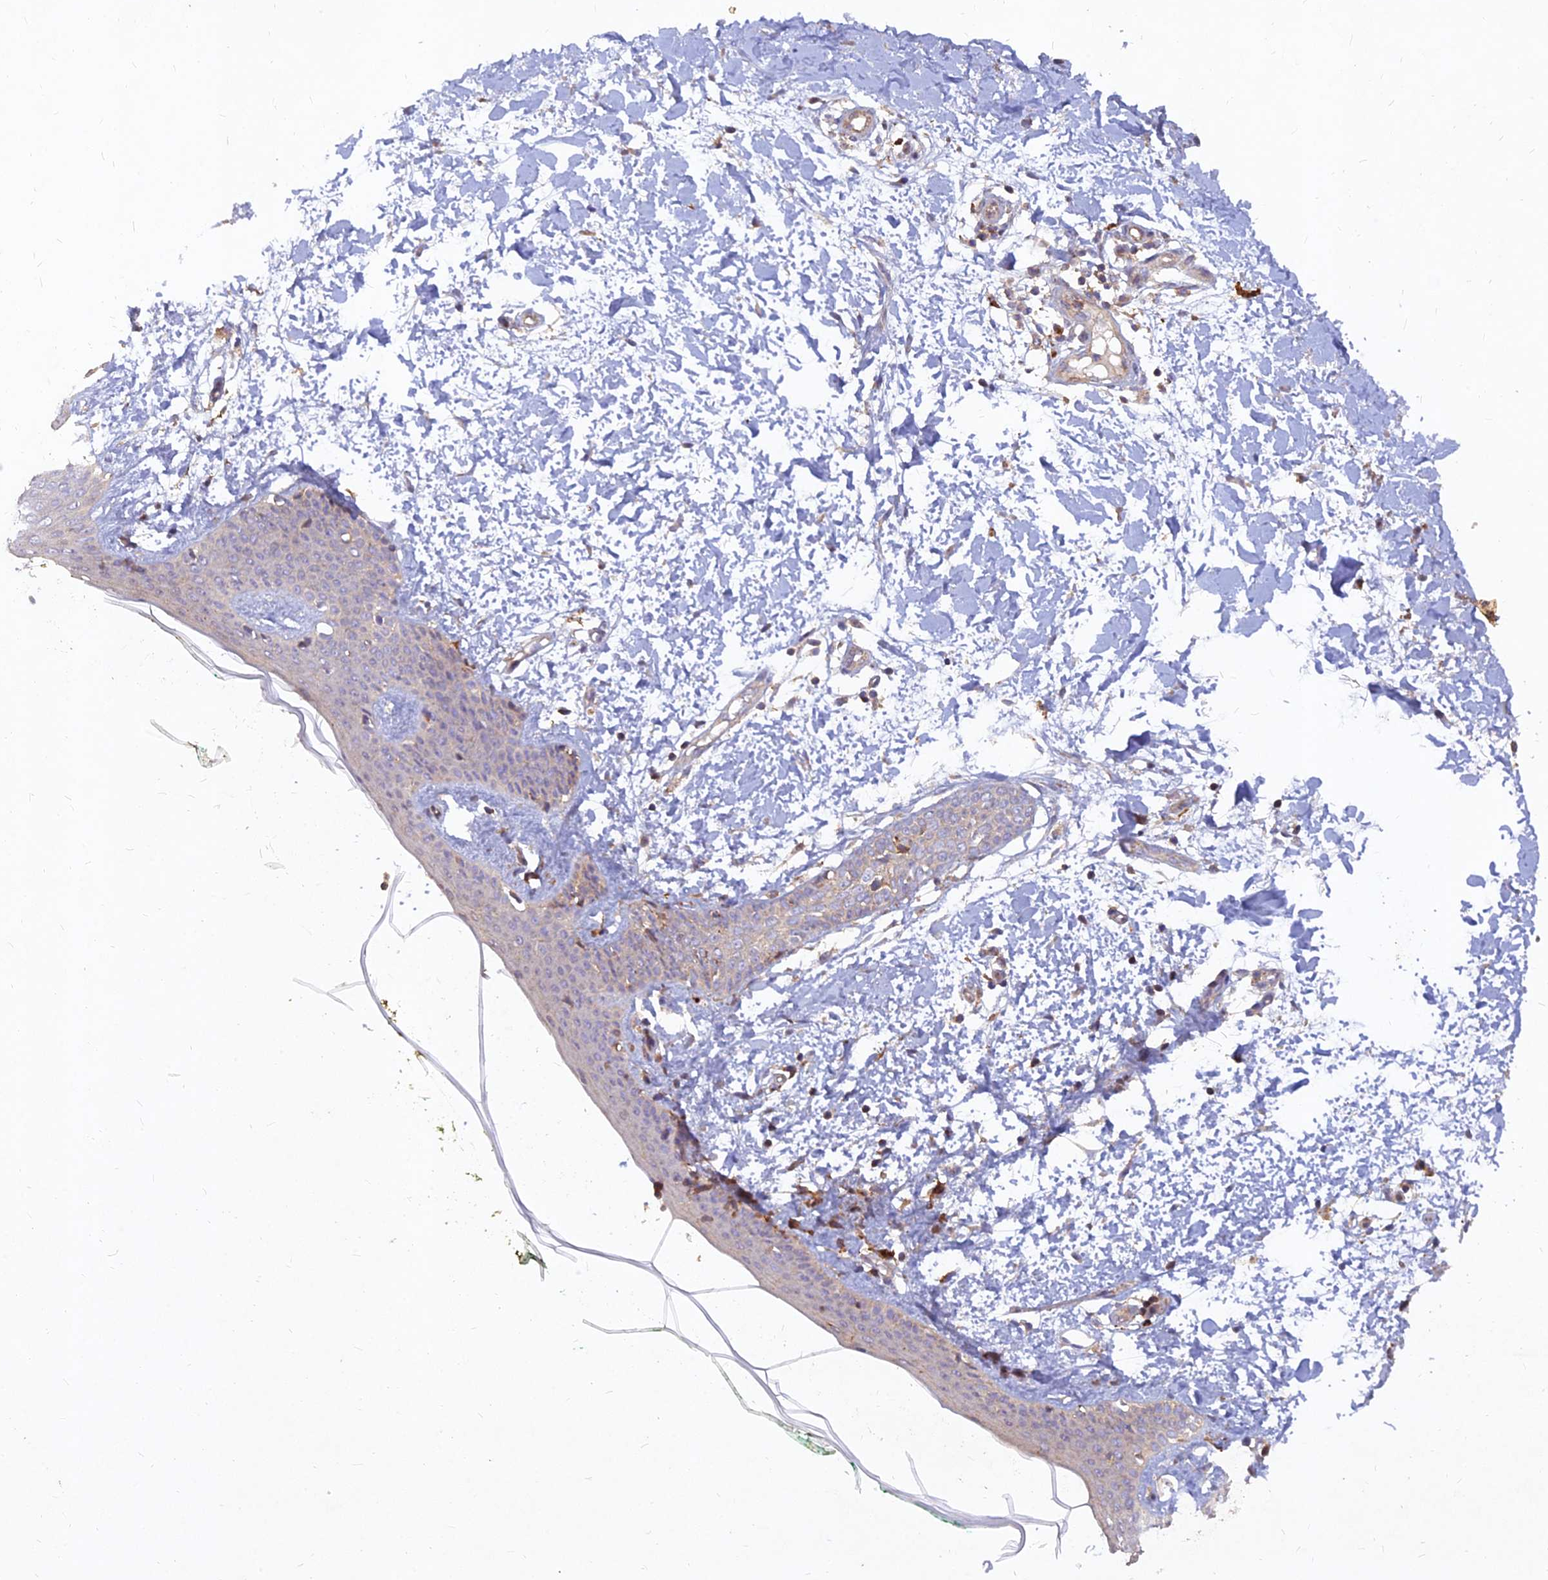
{"staining": {"intensity": "negative", "quantity": "none", "location": "none"}, "tissue": "skin", "cell_type": "Fibroblasts", "image_type": "normal", "snomed": [{"axis": "morphology", "description": "Normal tissue, NOS"}, {"axis": "topography", "description": "Skin"}], "caption": "IHC photomicrograph of normal skin: human skin stained with DAB (3,3'-diaminobenzidine) demonstrates no significant protein positivity in fibroblasts.", "gene": "RELCH", "patient": {"sex": "female", "age": 34}}